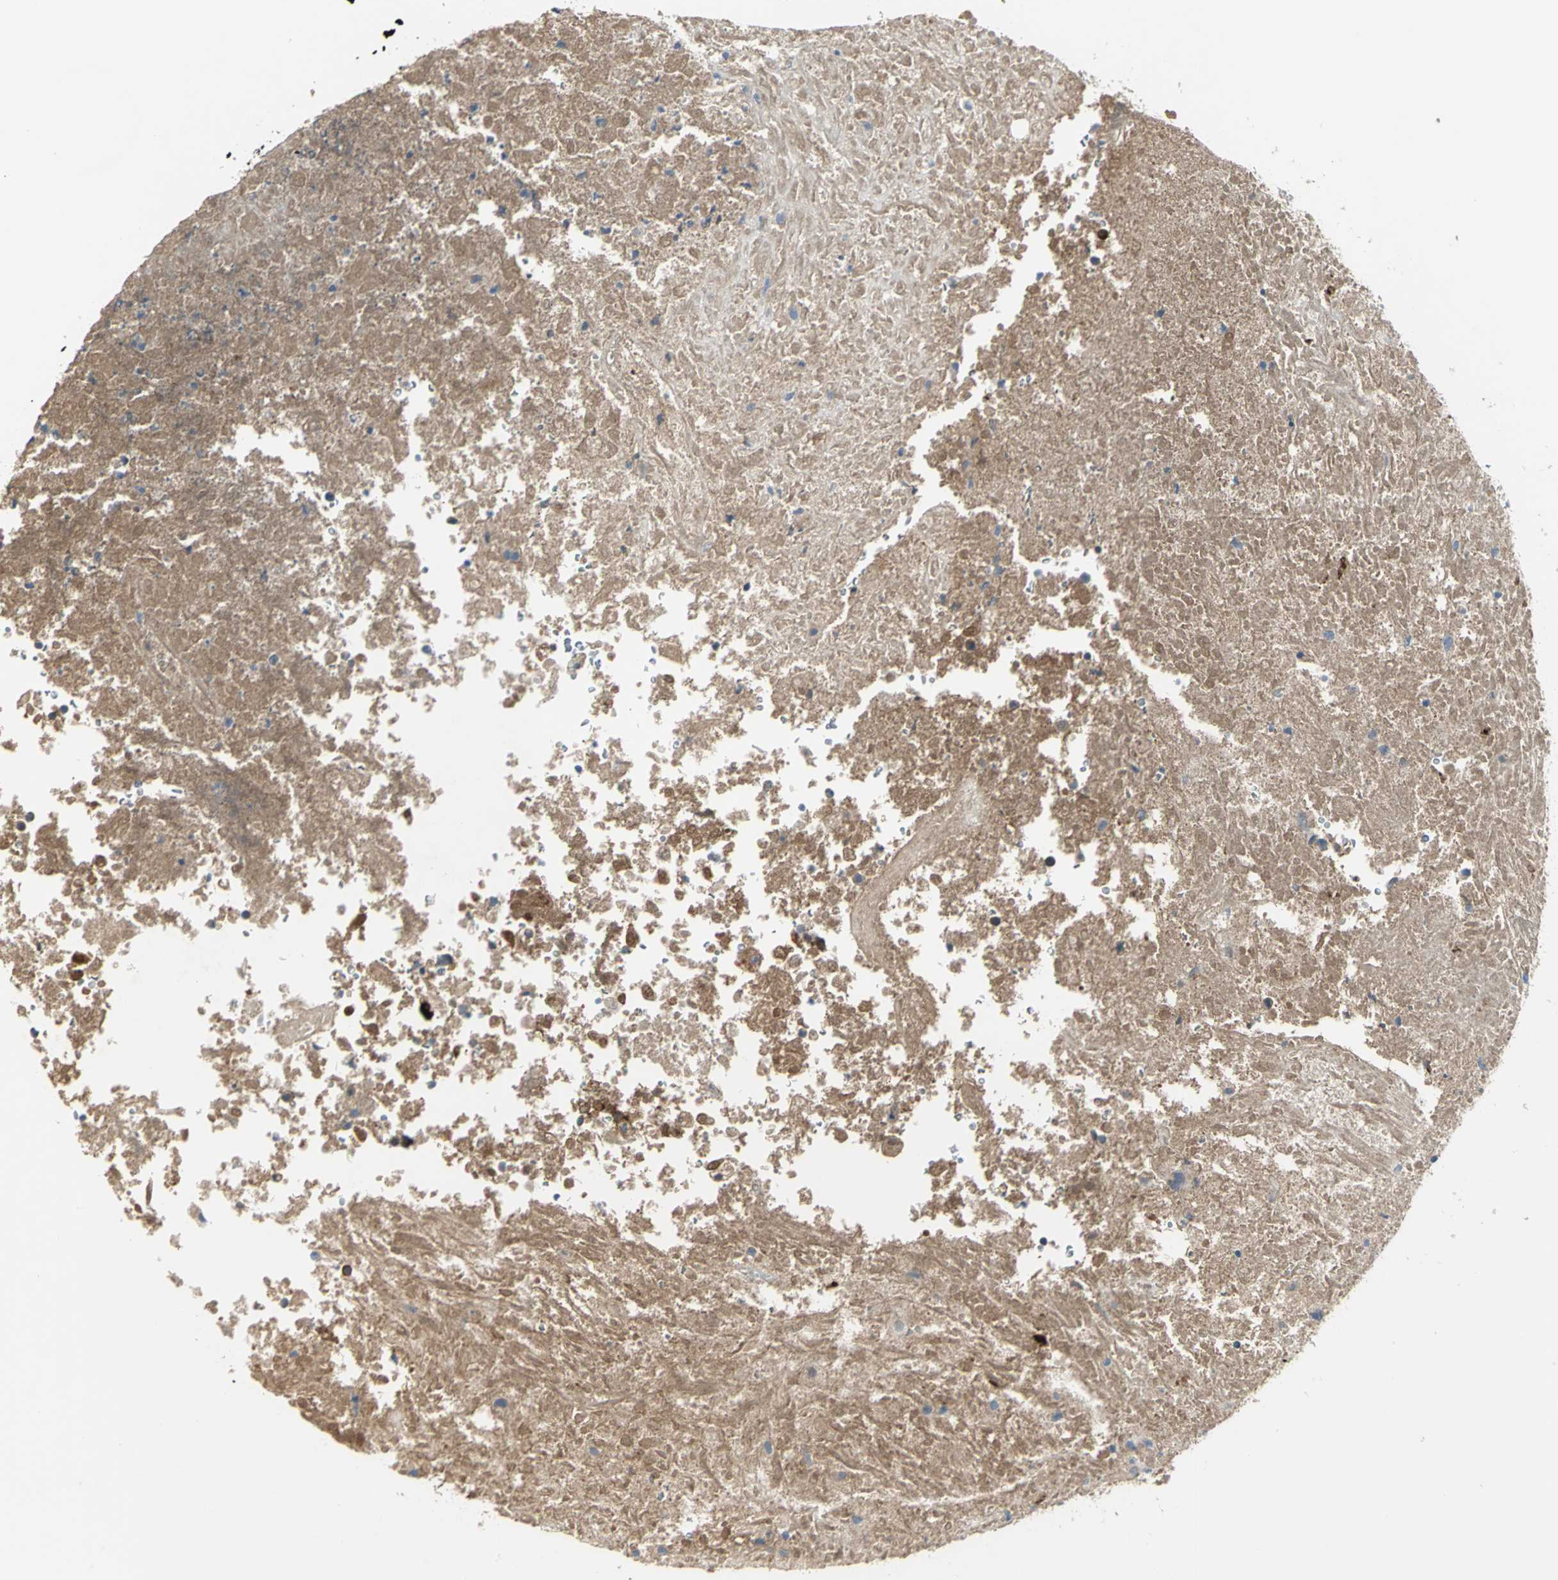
{"staining": {"intensity": "moderate", "quantity": ">75%", "location": "cytoplasmic/membranous"}, "tissue": "testis cancer", "cell_type": "Tumor cells", "image_type": "cancer", "snomed": [{"axis": "morphology", "description": "Necrosis, NOS"}, {"axis": "morphology", "description": "Carcinoma, Embryonal, NOS"}, {"axis": "topography", "description": "Testis"}], "caption": "A histopathology image of human testis embryonal carcinoma stained for a protein reveals moderate cytoplasmic/membranous brown staining in tumor cells.", "gene": "PROC", "patient": {"sex": "male", "age": 19}}